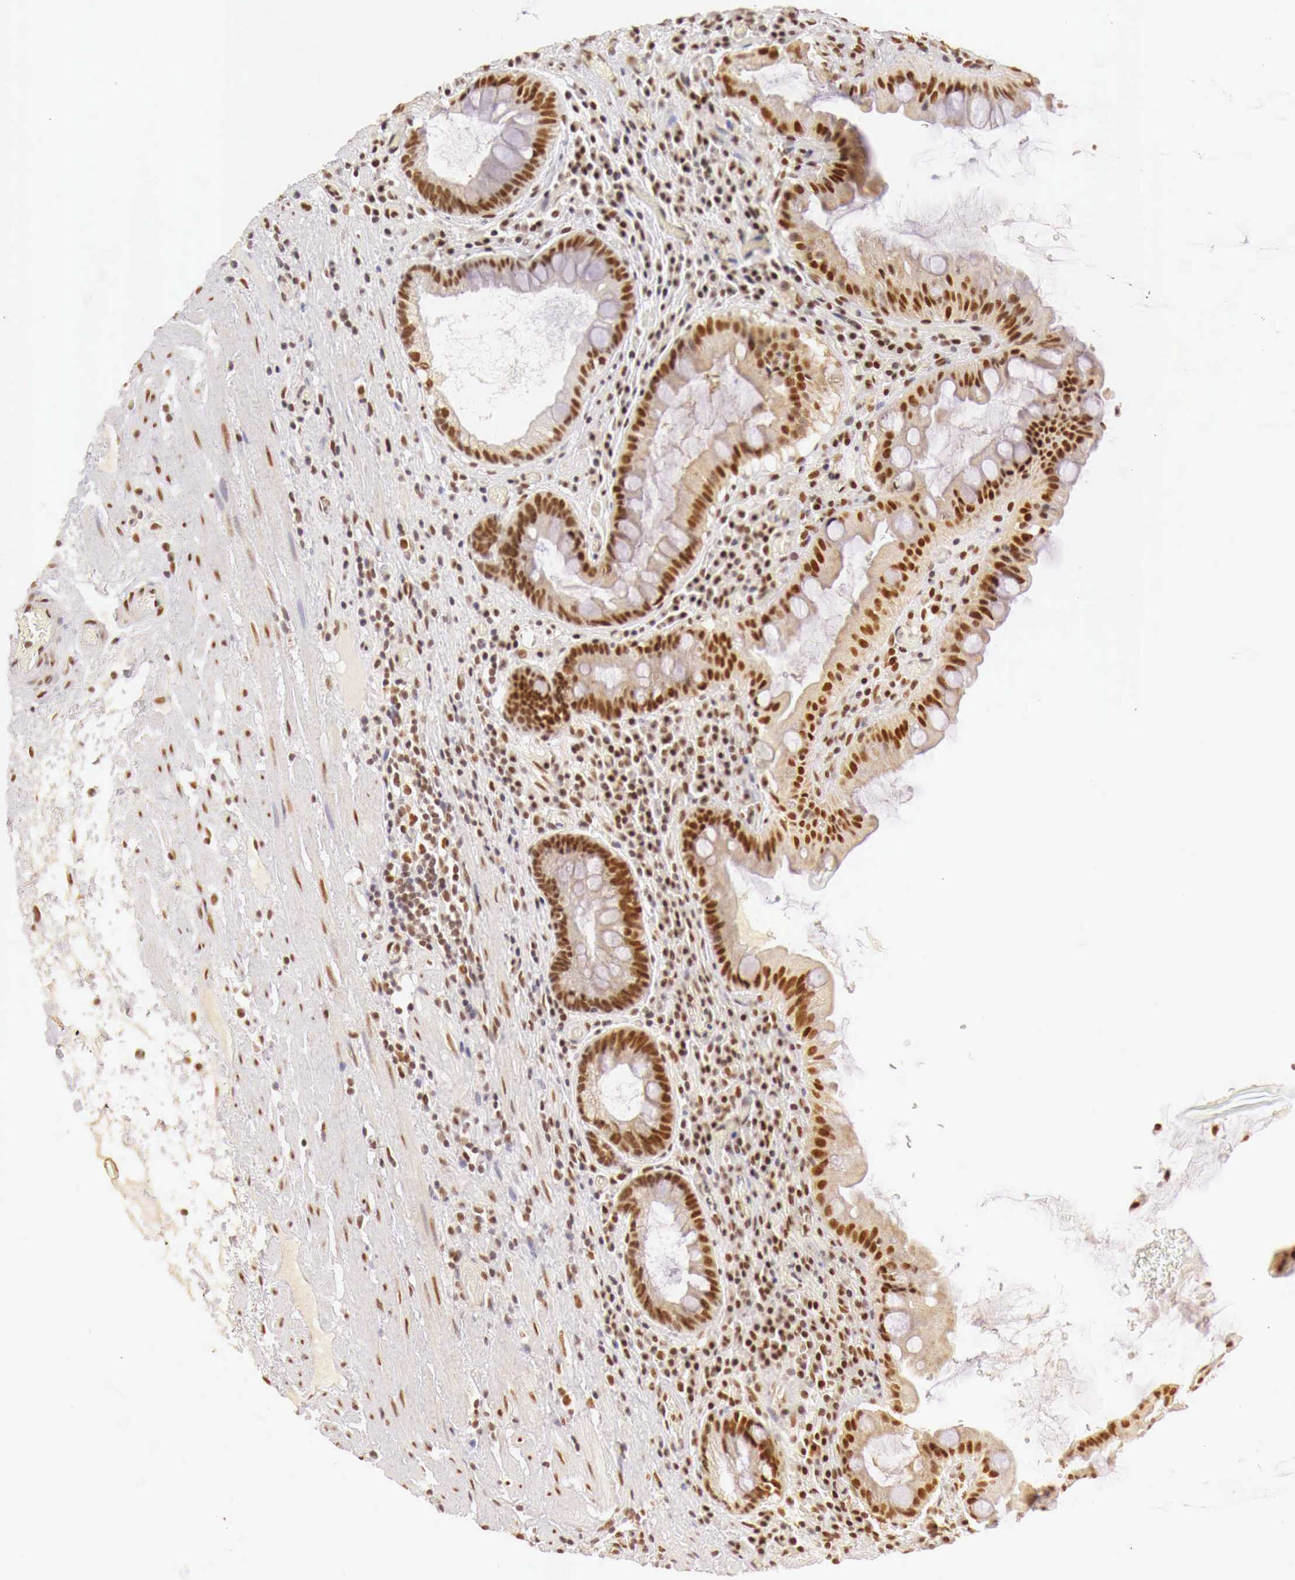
{"staining": {"intensity": "moderate", "quantity": ">75%", "location": "cytoplasmic/membranous,nuclear"}, "tissue": "stomach", "cell_type": "Glandular cells", "image_type": "normal", "snomed": [{"axis": "morphology", "description": "Normal tissue, NOS"}, {"axis": "topography", "description": "Stomach, lower"}, {"axis": "topography", "description": "Duodenum"}], "caption": "Stomach stained for a protein exhibits moderate cytoplasmic/membranous,nuclear positivity in glandular cells. (DAB IHC, brown staining for protein, blue staining for nuclei).", "gene": "GPKOW", "patient": {"sex": "male", "age": 84}}